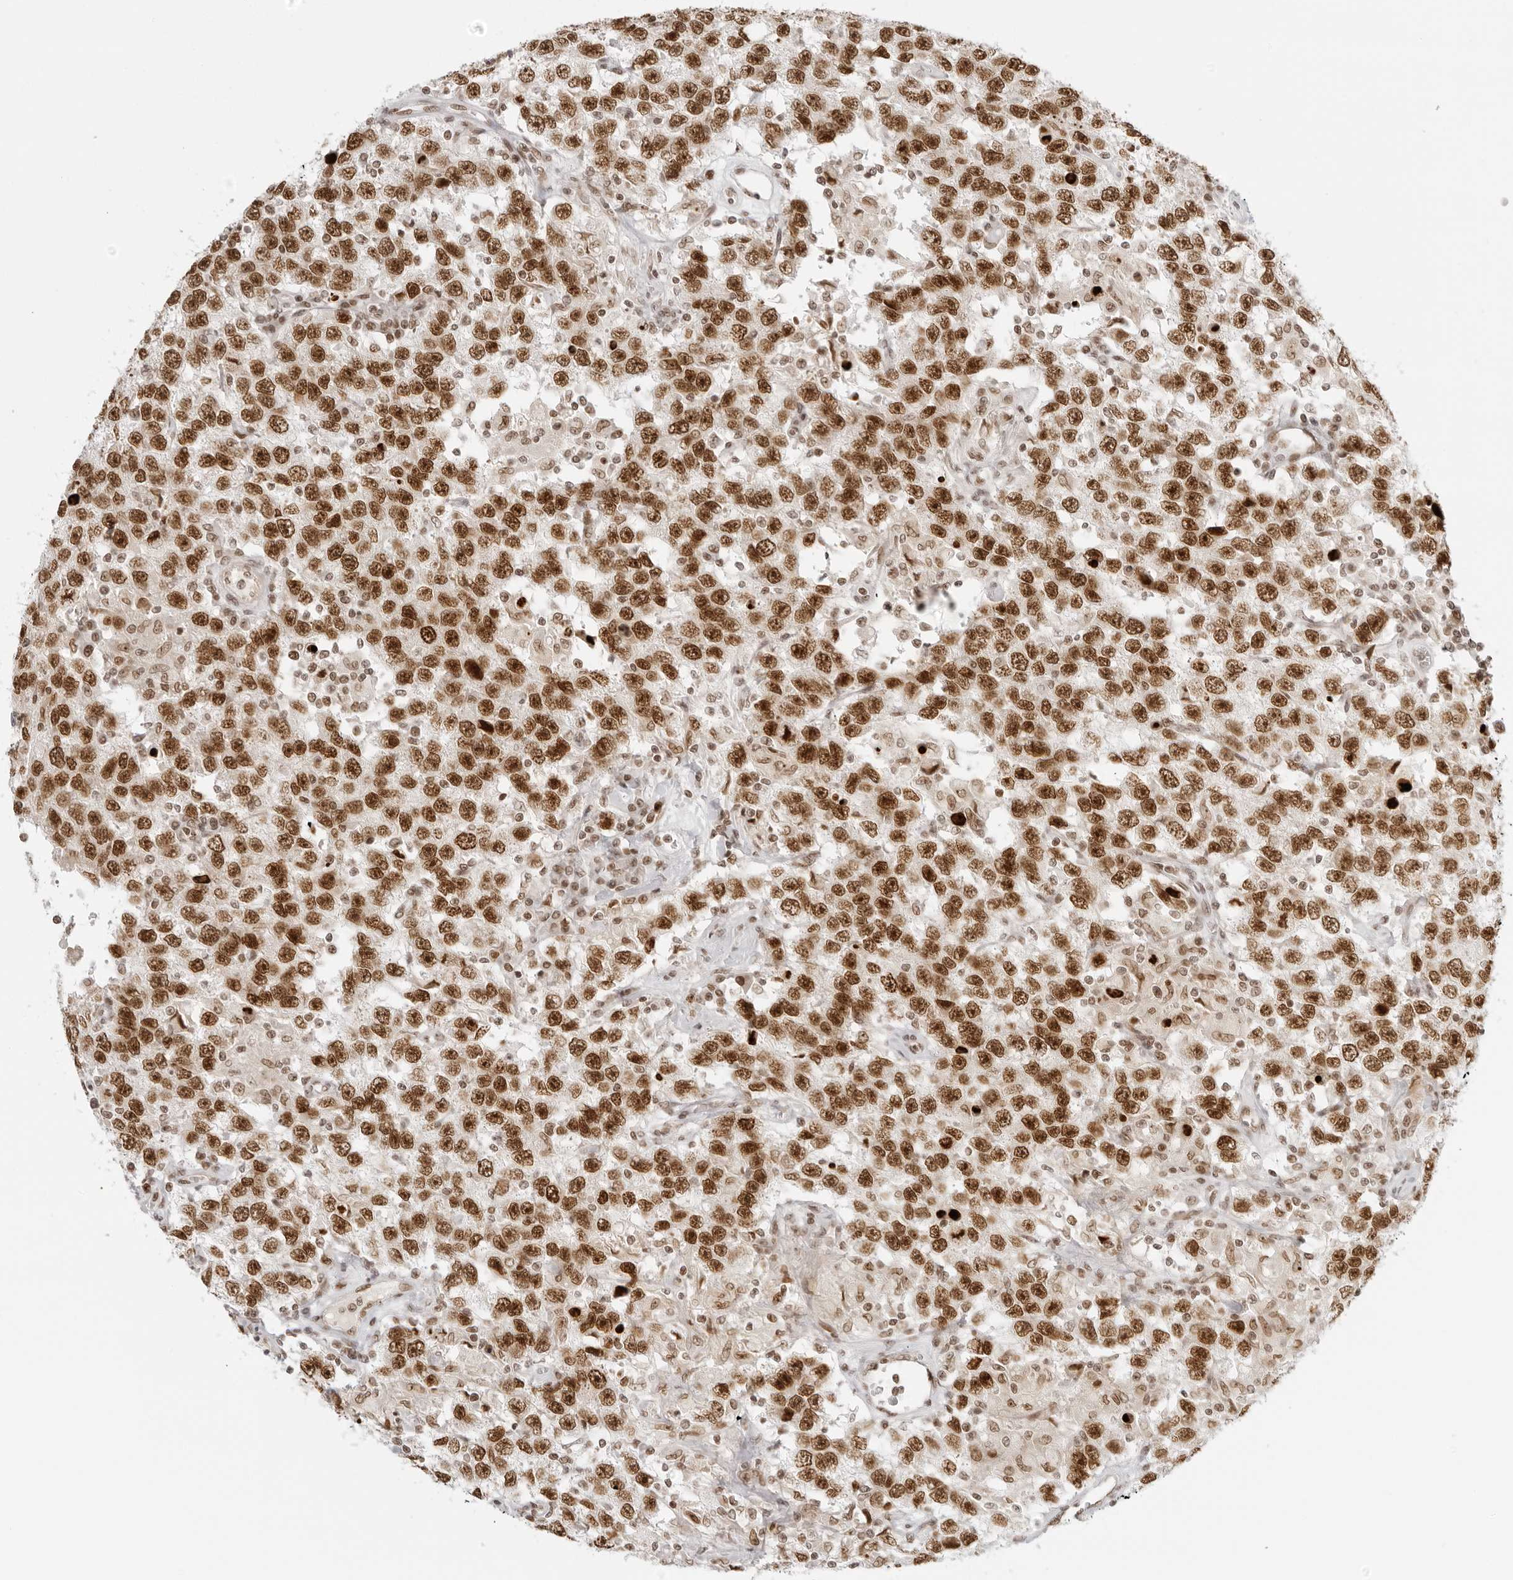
{"staining": {"intensity": "strong", "quantity": ">75%", "location": "nuclear"}, "tissue": "testis cancer", "cell_type": "Tumor cells", "image_type": "cancer", "snomed": [{"axis": "morphology", "description": "Seminoma, NOS"}, {"axis": "topography", "description": "Testis"}], "caption": "Immunohistochemistry (IHC) staining of testis cancer (seminoma), which displays high levels of strong nuclear staining in approximately >75% of tumor cells indicating strong nuclear protein expression. The staining was performed using DAB (3,3'-diaminobenzidine) (brown) for protein detection and nuclei were counterstained in hematoxylin (blue).", "gene": "RCC1", "patient": {"sex": "male", "age": 41}}